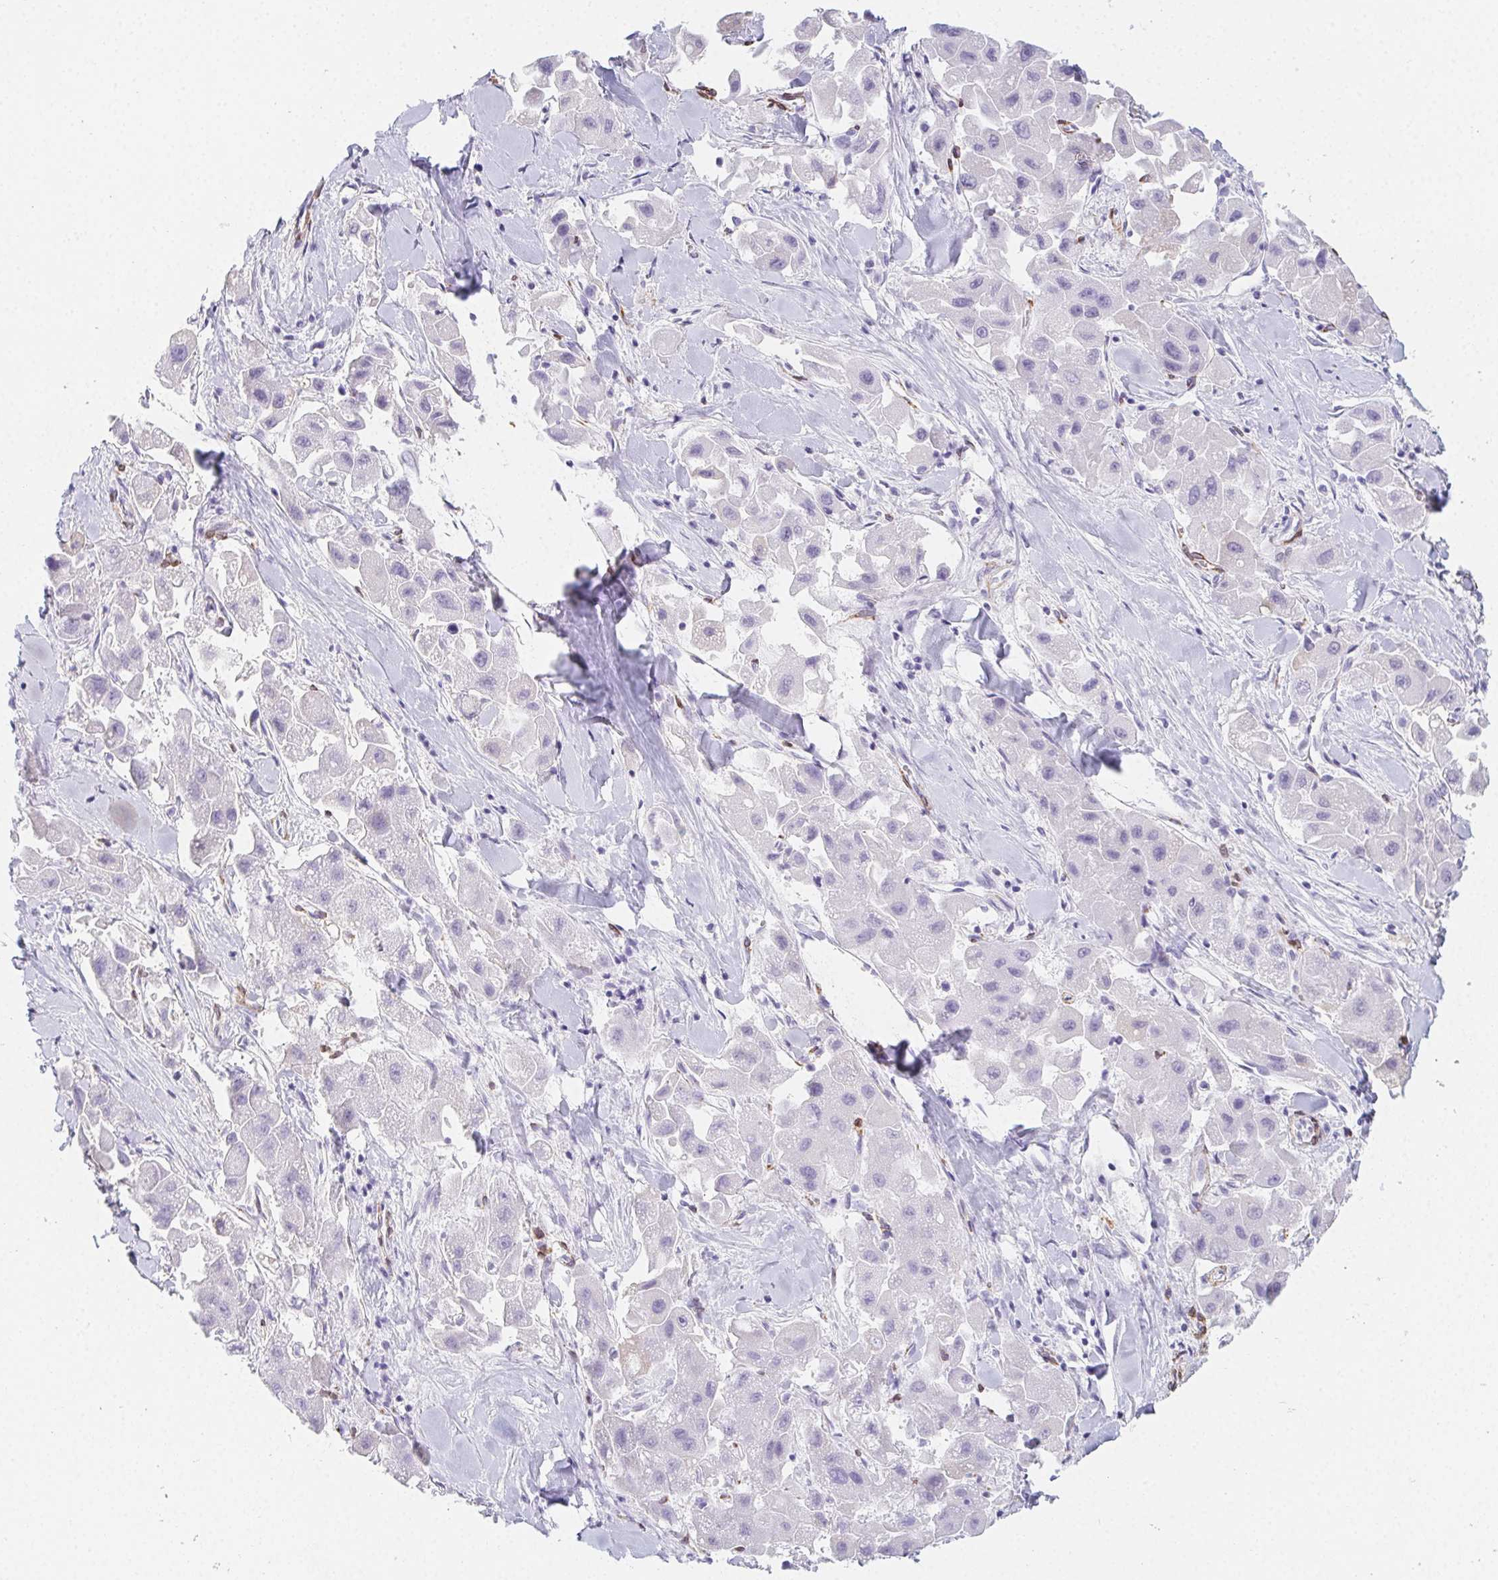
{"staining": {"intensity": "negative", "quantity": "none", "location": "none"}, "tissue": "liver cancer", "cell_type": "Tumor cells", "image_type": "cancer", "snomed": [{"axis": "morphology", "description": "Carcinoma, Hepatocellular, NOS"}, {"axis": "topography", "description": "Liver"}], "caption": "Tumor cells are negative for brown protein staining in liver hepatocellular carcinoma.", "gene": "HRC", "patient": {"sex": "male", "age": 24}}